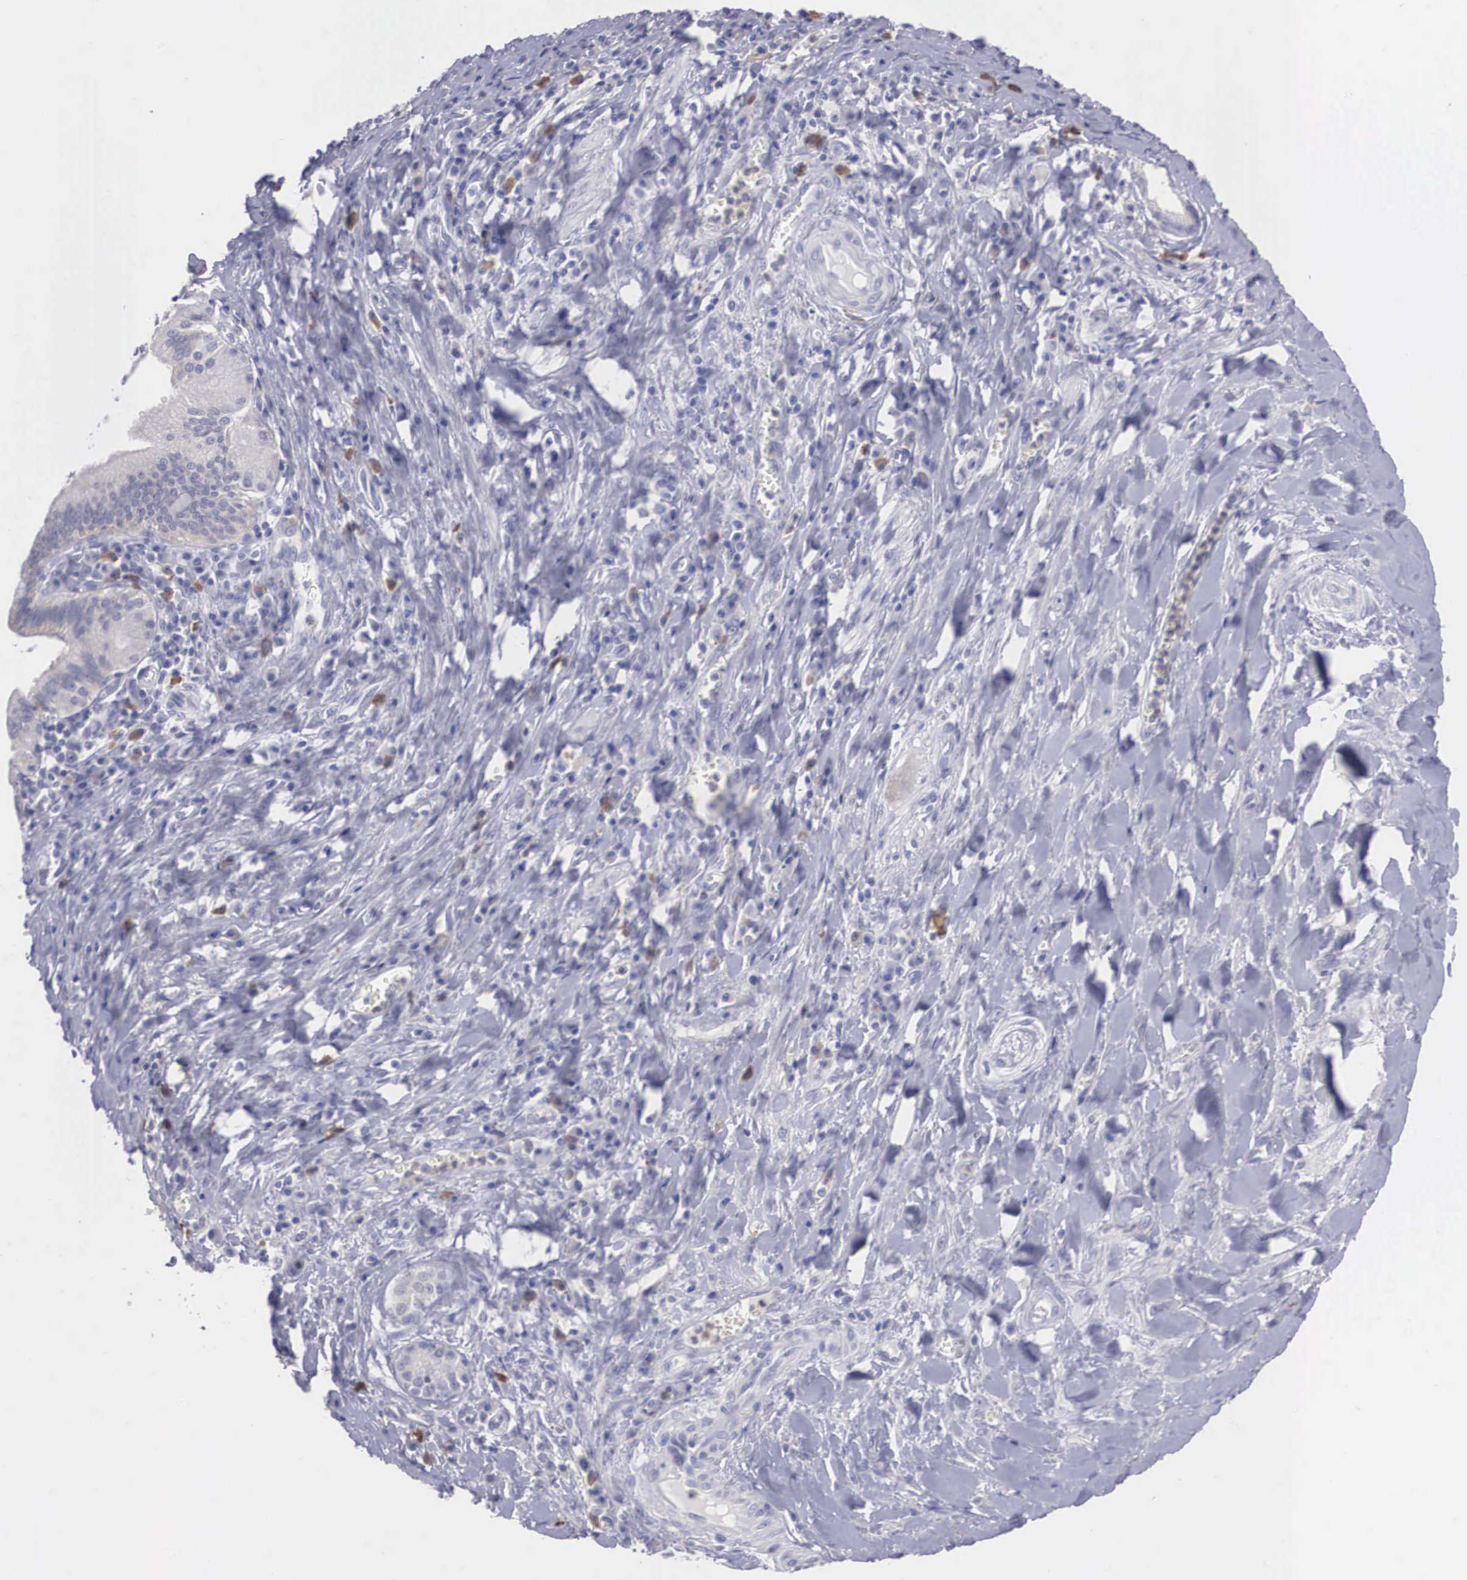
{"staining": {"intensity": "negative", "quantity": "none", "location": "none"}, "tissue": "pancreatic cancer", "cell_type": "Tumor cells", "image_type": "cancer", "snomed": [{"axis": "morphology", "description": "Adenocarcinoma, NOS"}, {"axis": "topography", "description": "Pancreas"}], "caption": "Immunohistochemistry micrograph of neoplastic tissue: human pancreatic cancer (adenocarcinoma) stained with DAB (3,3'-diaminobenzidine) shows no significant protein staining in tumor cells.", "gene": "REPS2", "patient": {"sex": "male", "age": 69}}